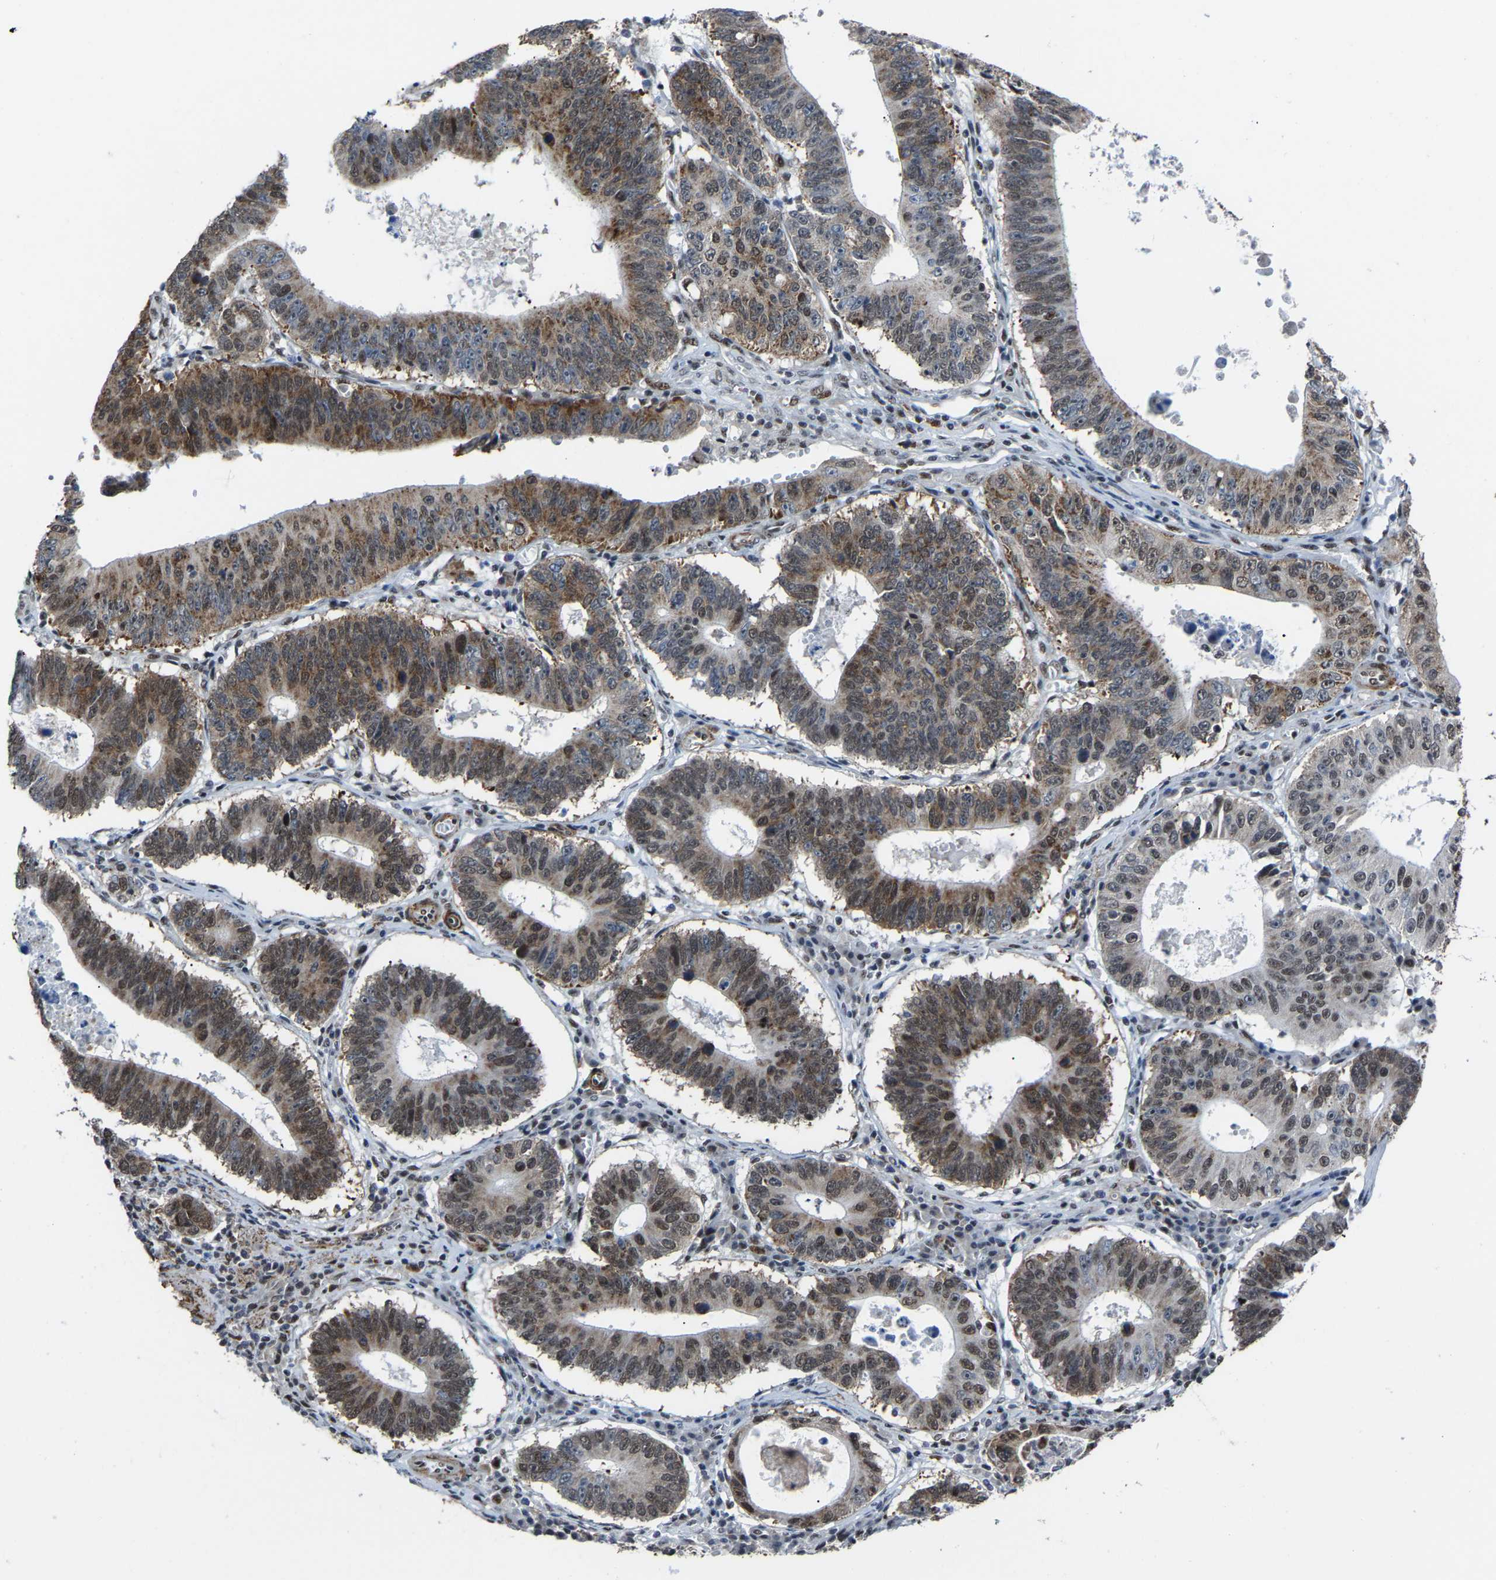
{"staining": {"intensity": "moderate", "quantity": ">75%", "location": "cytoplasmic/membranous,nuclear"}, "tissue": "stomach cancer", "cell_type": "Tumor cells", "image_type": "cancer", "snomed": [{"axis": "morphology", "description": "Adenocarcinoma, NOS"}, {"axis": "topography", "description": "Stomach"}], "caption": "Stomach adenocarcinoma was stained to show a protein in brown. There is medium levels of moderate cytoplasmic/membranous and nuclear positivity in approximately >75% of tumor cells.", "gene": "DDX5", "patient": {"sex": "male", "age": 59}}